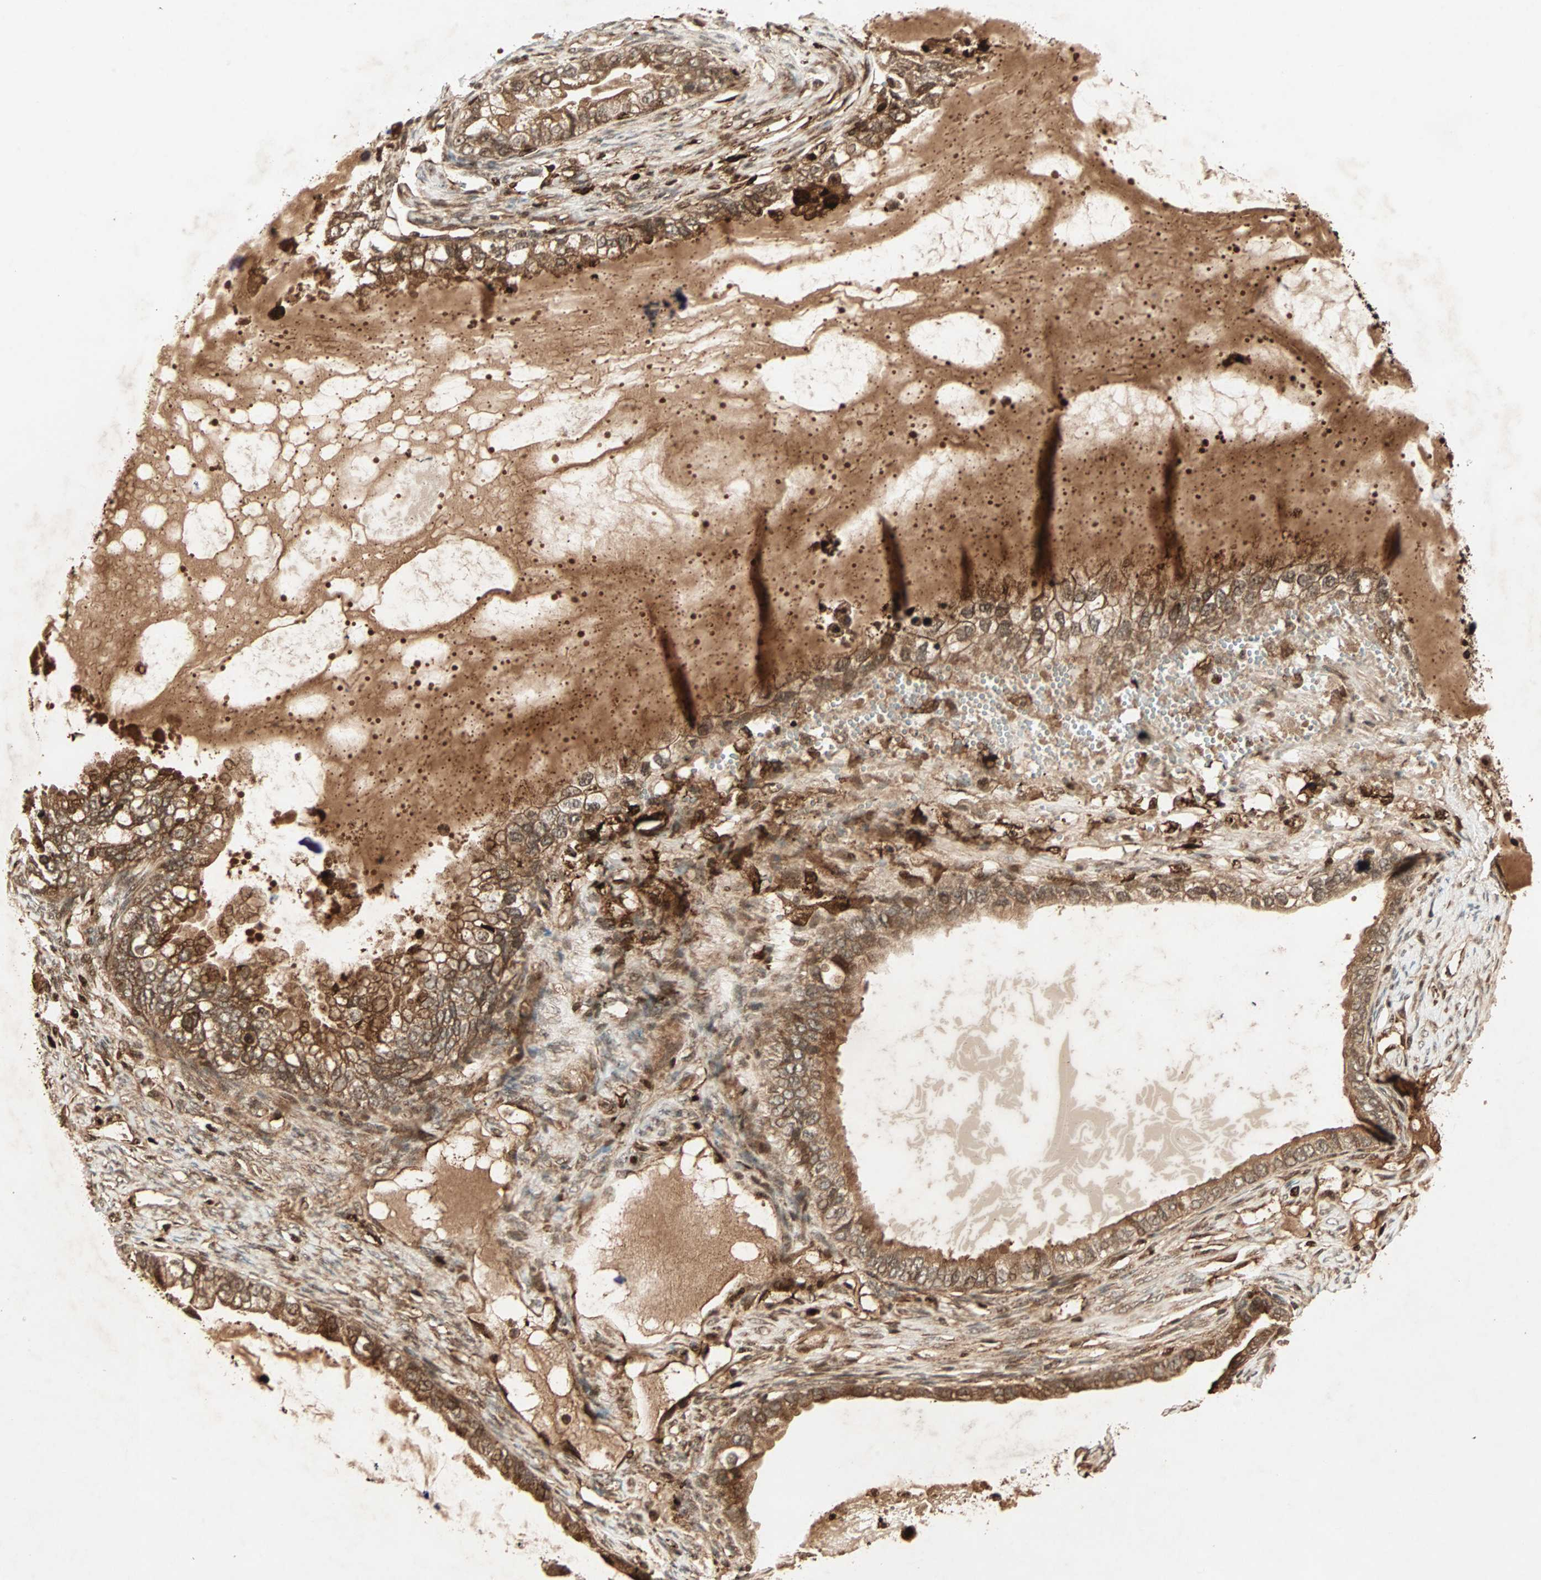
{"staining": {"intensity": "strong", "quantity": ">75%", "location": "cytoplasmic/membranous"}, "tissue": "ovarian cancer", "cell_type": "Tumor cells", "image_type": "cancer", "snomed": [{"axis": "morphology", "description": "Cystadenocarcinoma, mucinous, NOS"}, {"axis": "topography", "description": "Ovary"}], "caption": "Ovarian mucinous cystadenocarcinoma stained for a protein displays strong cytoplasmic/membranous positivity in tumor cells. (DAB (3,3'-diaminobenzidine) = brown stain, brightfield microscopy at high magnification).", "gene": "RFFL", "patient": {"sex": "female", "age": 80}}